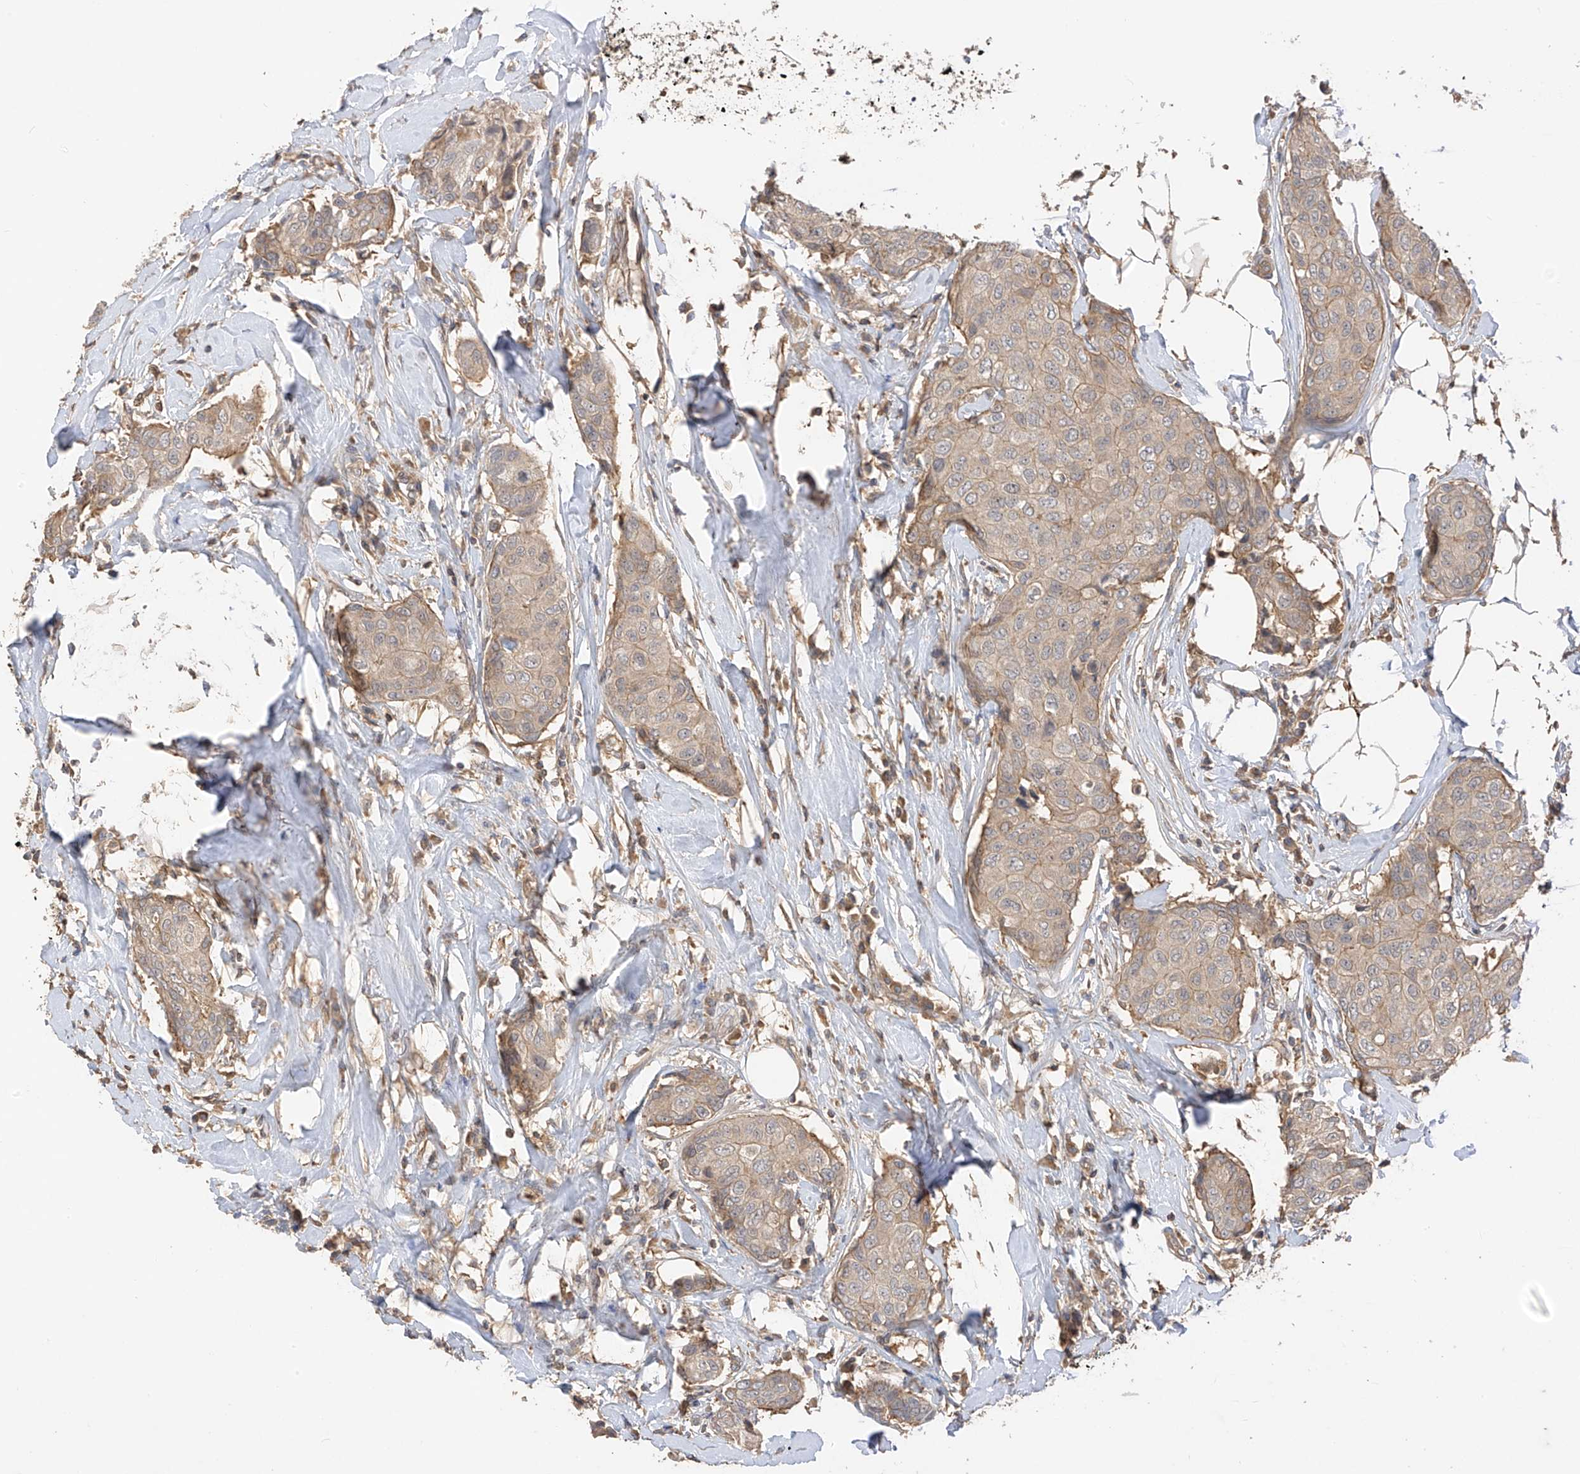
{"staining": {"intensity": "weak", "quantity": "25%-75%", "location": "cytoplasmic/membranous"}, "tissue": "breast cancer", "cell_type": "Tumor cells", "image_type": "cancer", "snomed": [{"axis": "morphology", "description": "Duct carcinoma"}, {"axis": "topography", "description": "Breast"}], "caption": "This is an image of immunohistochemistry staining of breast intraductal carcinoma, which shows weak staining in the cytoplasmic/membranous of tumor cells.", "gene": "CACNA2D4", "patient": {"sex": "female", "age": 80}}